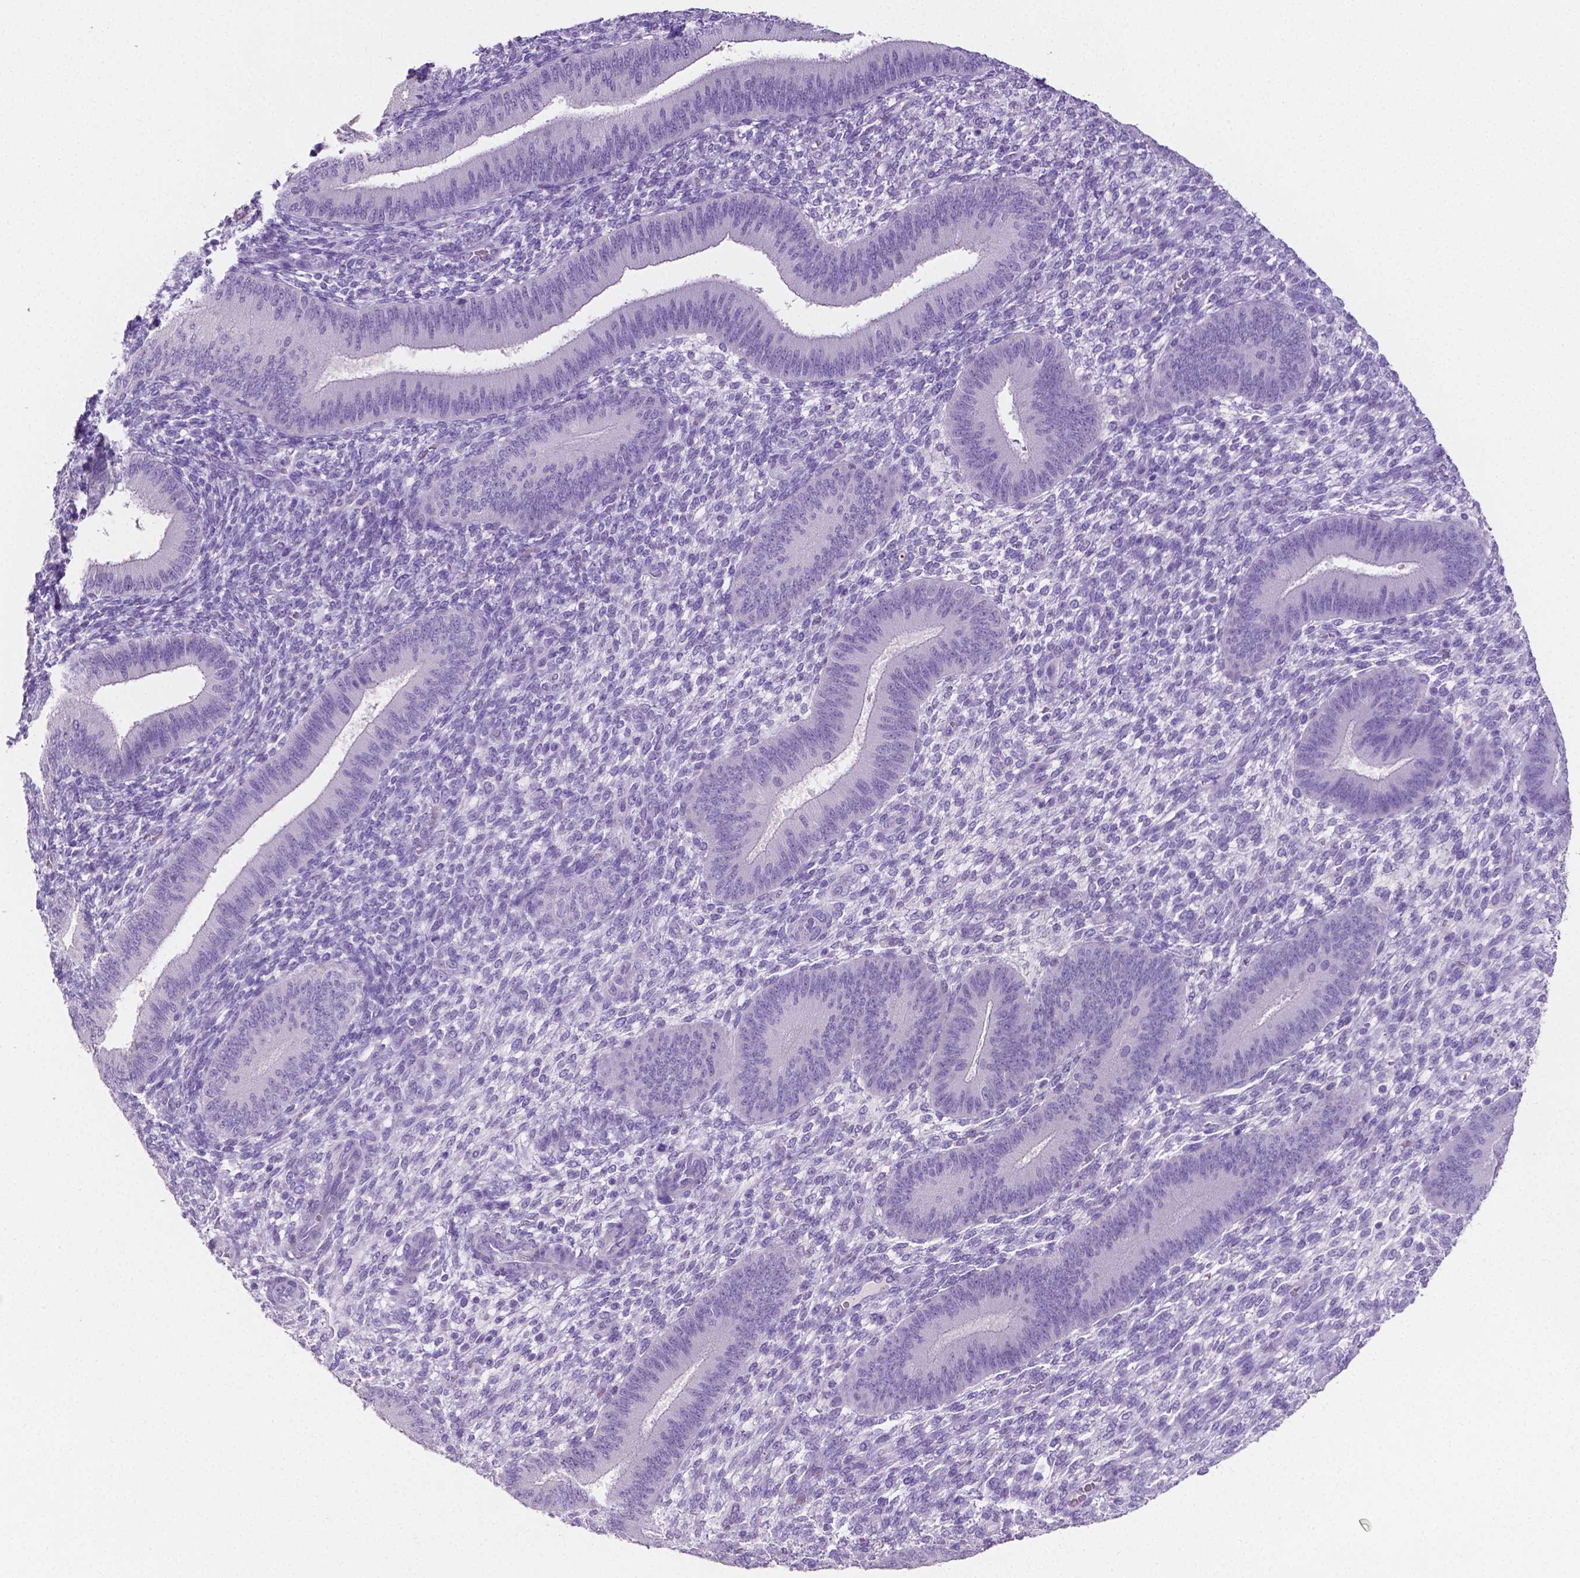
{"staining": {"intensity": "negative", "quantity": "none", "location": "none"}, "tissue": "endometrium", "cell_type": "Cells in endometrial stroma", "image_type": "normal", "snomed": [{"axis": "morphology", "description": "Normal tissue, NOS"}, {"axis": "topography", "description": "Endometrium"}], "caption": "Immunohistochemical staining of unremarkable endometrium demonstrates no significant positivity in cells in endometrial stroma. (IHC, brightfield microscopy, high magnification).", "gene": "SLC22A2", "patient": {"sex": "female", "age": 39}}